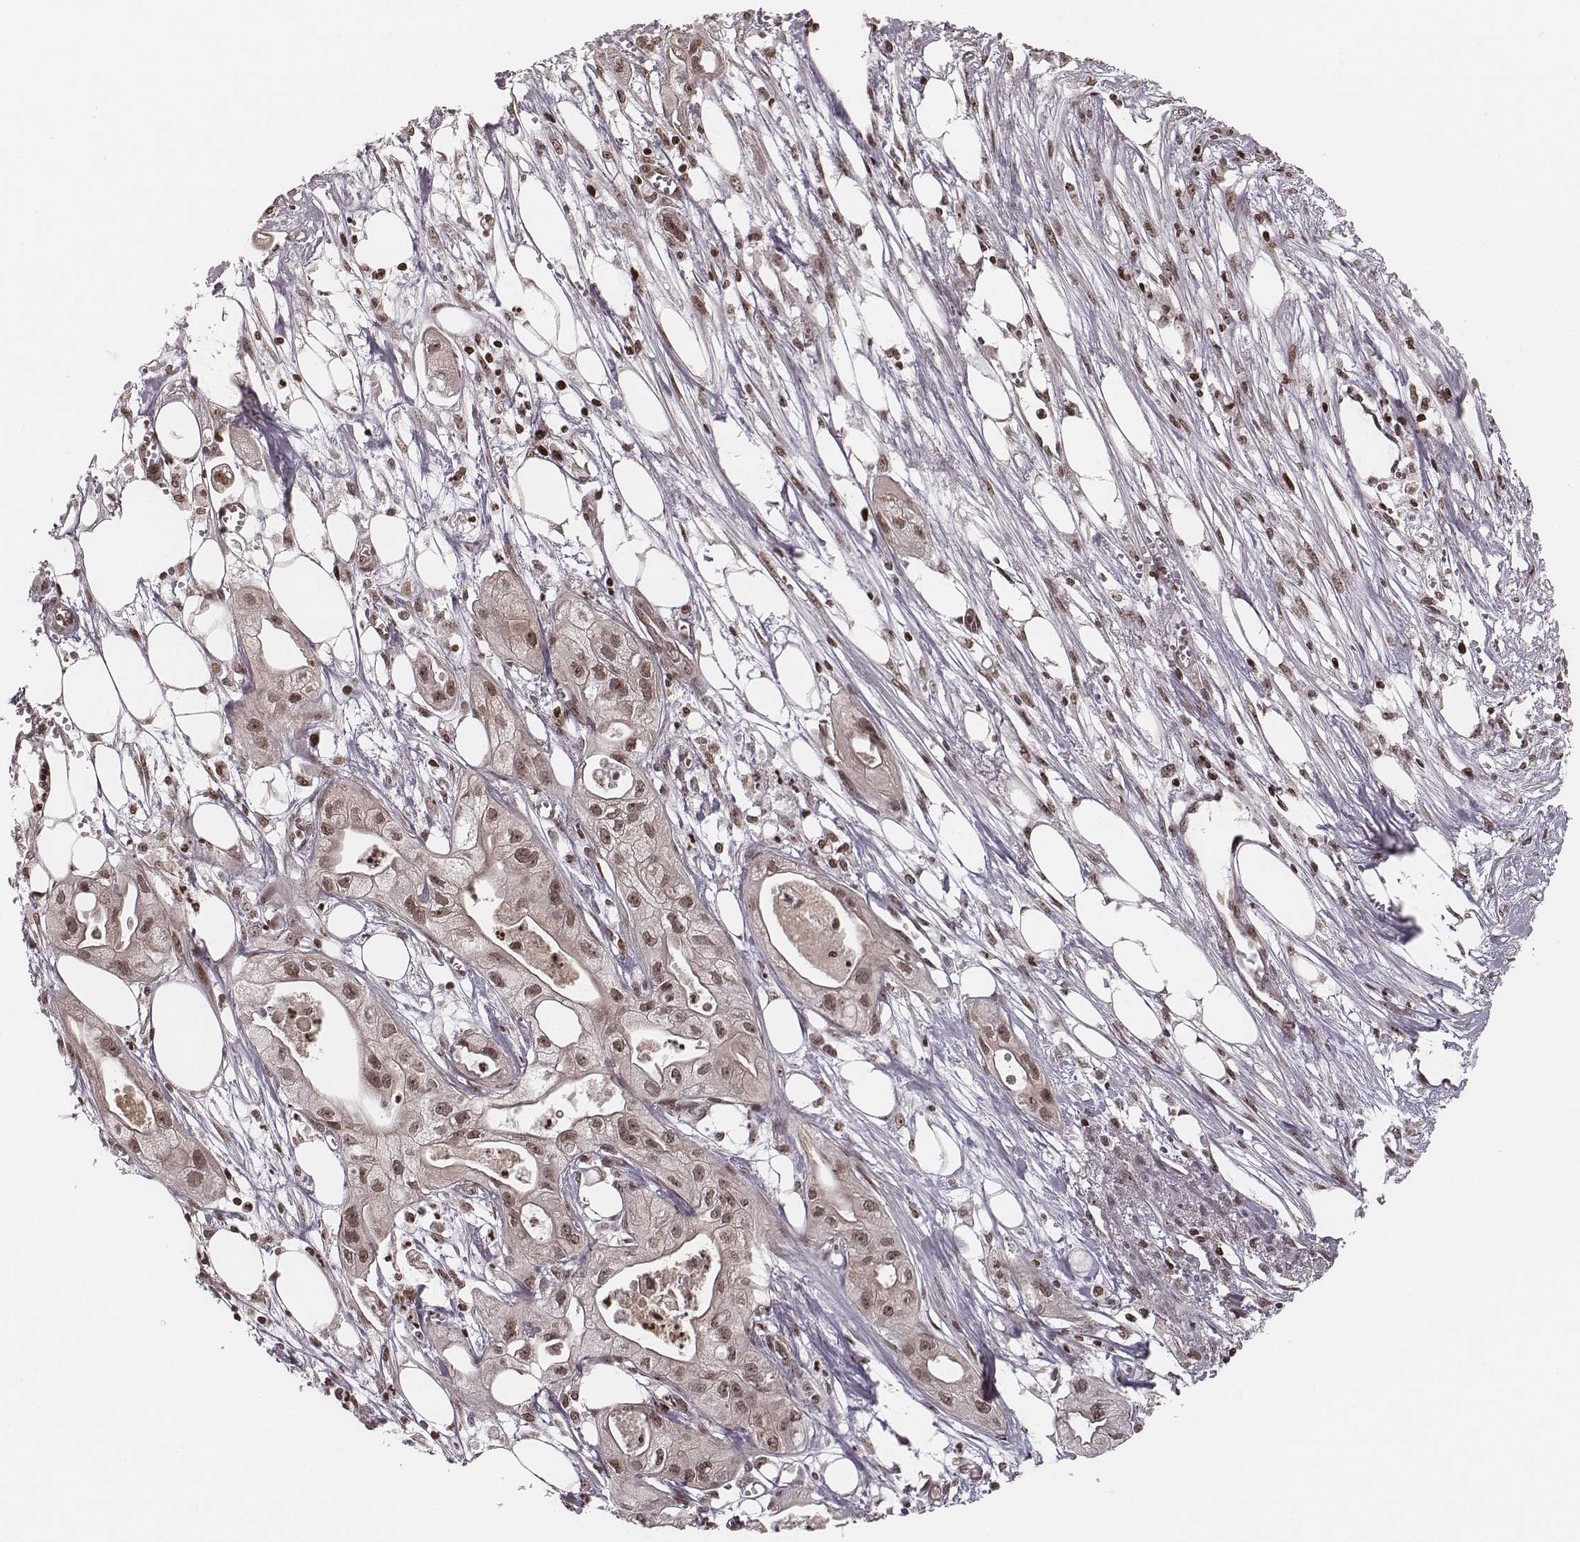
{"staining": {"intensity": "weak", "quantity": "25%-75%", "location": "nuclear"}, "tissue": "pancreatic cancer", "cell_type": "Tumor cells", "image_type": "cancer", "snomed": [{"axis": "morphology", "description": "Adenocarcinoma, NOS"}, {"axis": "topography", "description": "Pancreas"}], "caption": "Adenocarcinoma (pancreatic) tissue reveals weak nuclear positivity in about 25%-75% of tumor cells", "gene": "VRK3", "patient": {"sex": "male", "age": 70}}